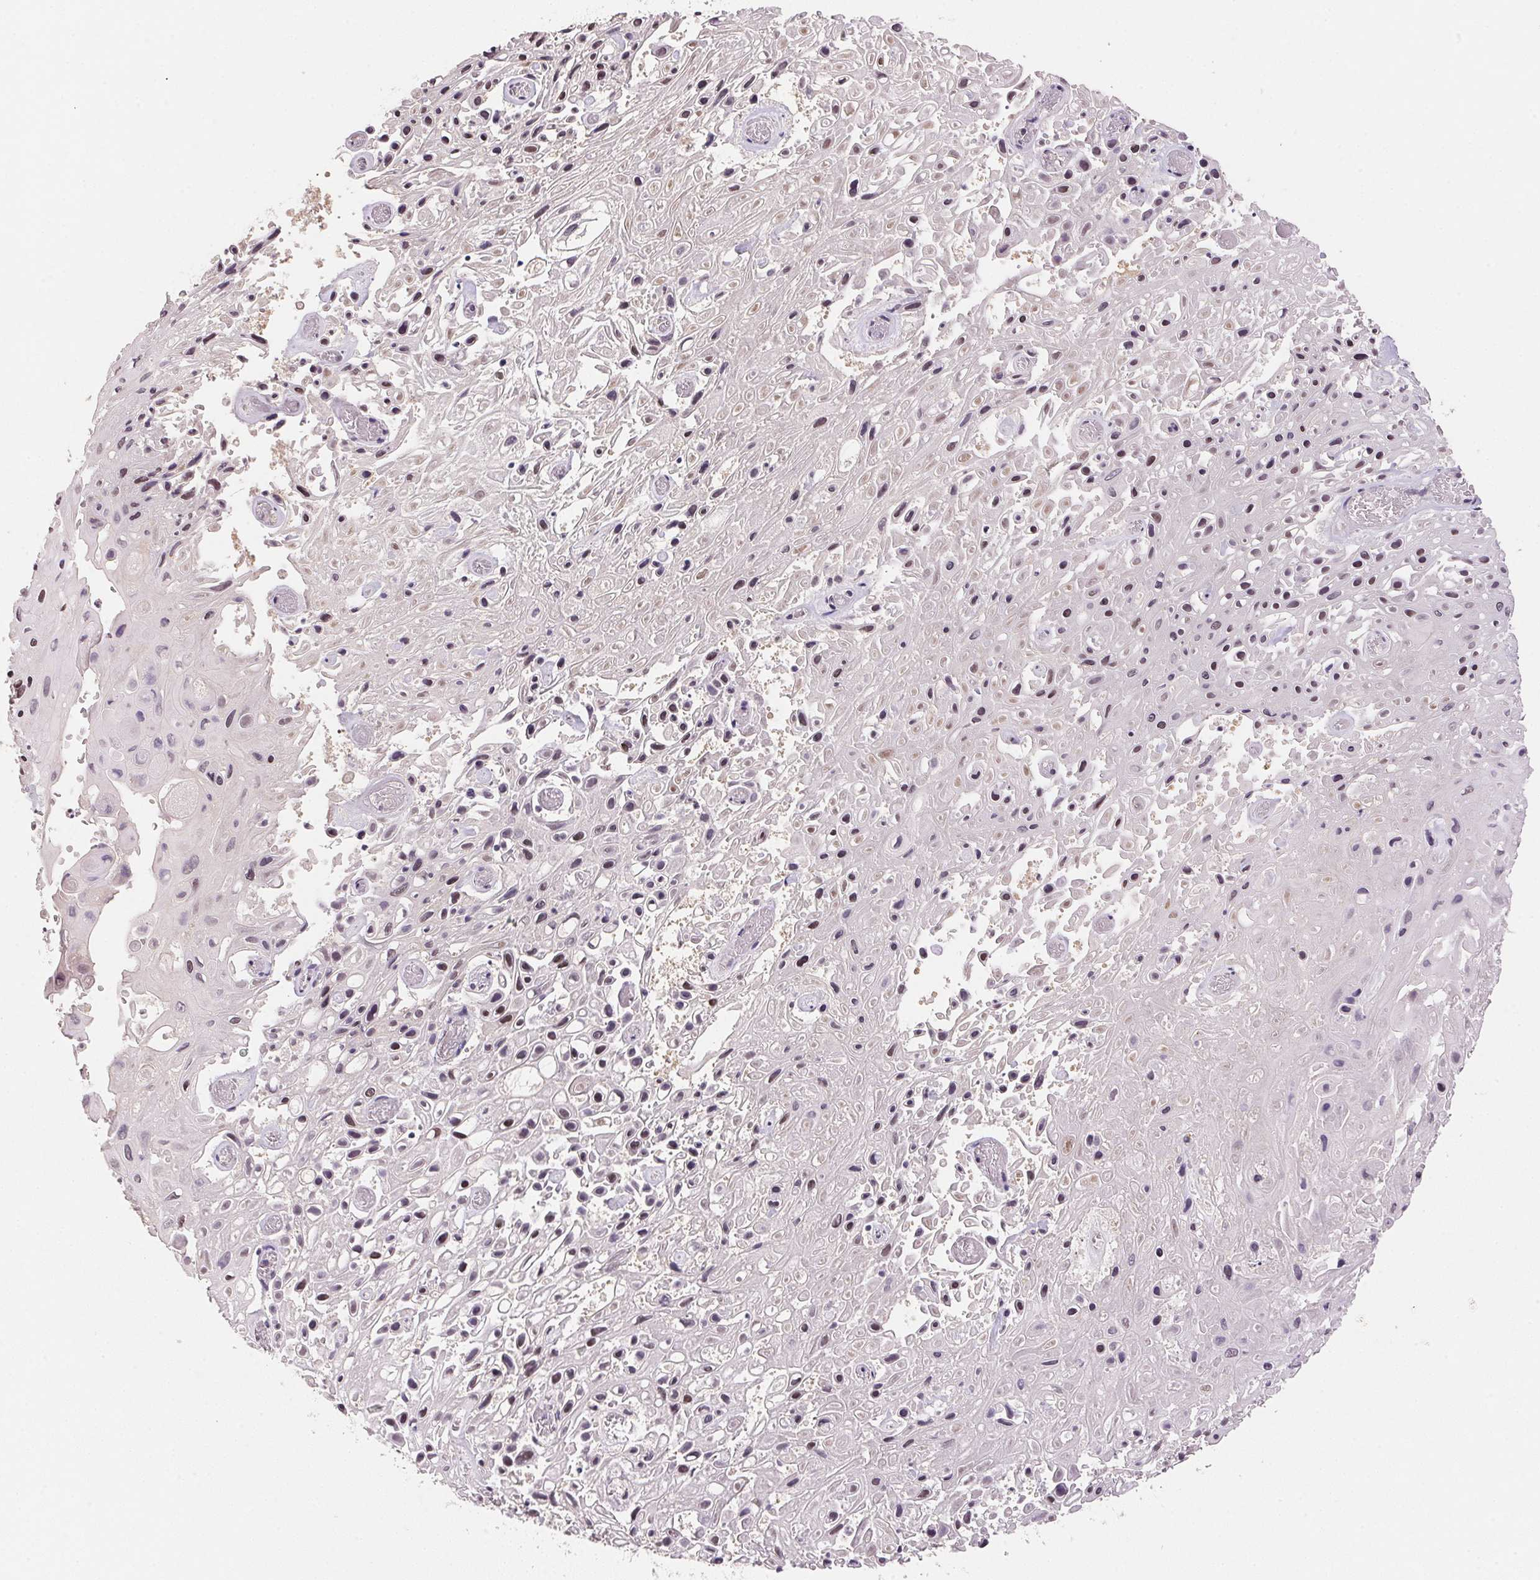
{"staining": {"intensity": "negative", "quantity": "none", "location": "none"}, "tissue": "skin cancer", "cell_type": "Tumor cells", "image_type": "cancer", "snomed": [{"axis": "morphology", "description": "Squamous cell carcinoma, NOS"}, {"axis": "topography", "description": "Skin"}], "caption": "Skin cancer stained for a protein using immunohistochemistry (IHC) reveals no staining tumor cells.", "gene": "POLR3G", "patient": {"sex": "male", "age": 82}}